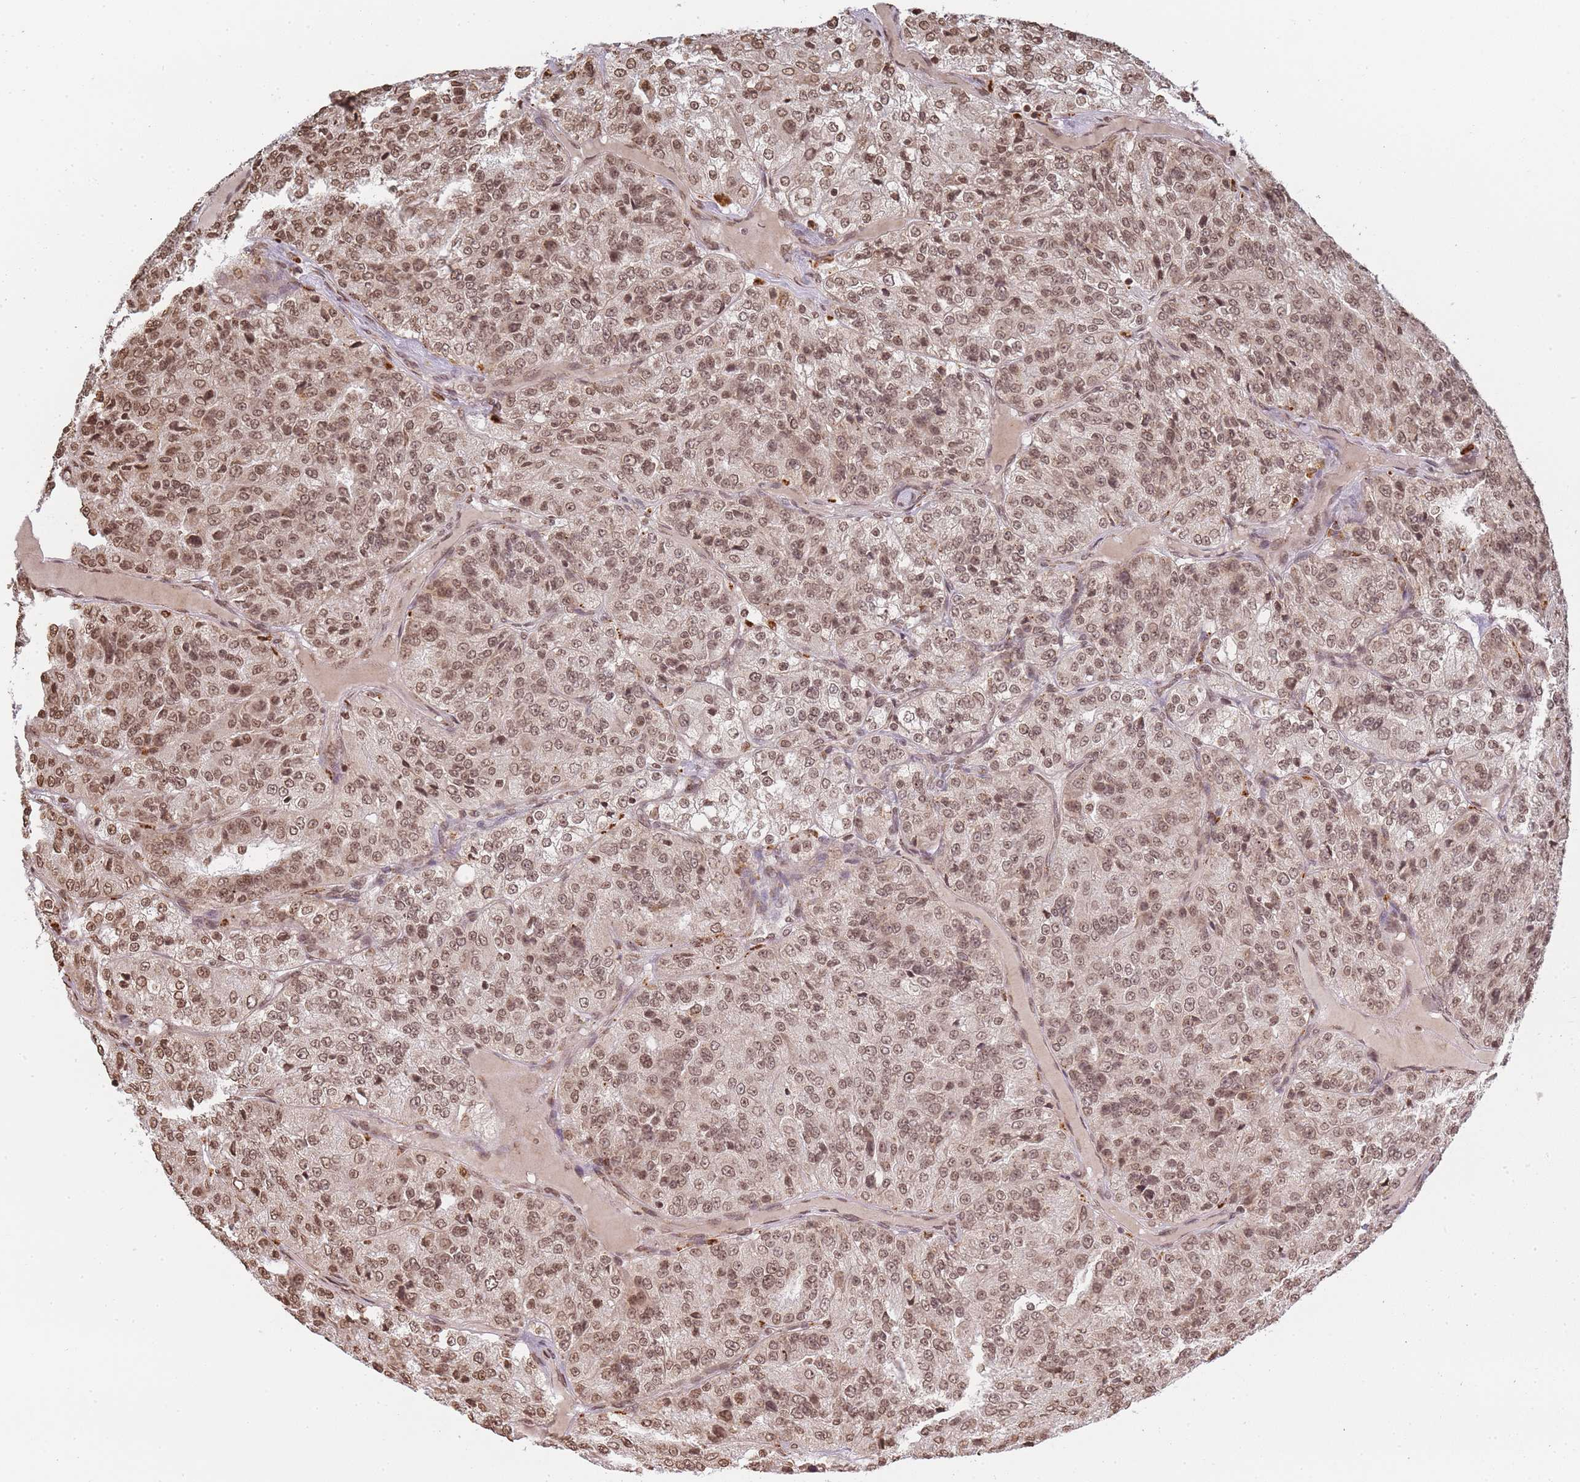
{"staining": {"intensity": "moderate", "quantity": ">75%", "location": "nuclear"}, "tissue": "renal cancer", "cell_type": "Tumor cells", "image_type": "cancer", "snomed": [{"axis": "morphology", "description": "Adenocarcinoma, NOS"}, {"axis": "topography", "description": "Kidney"}], "caption": "Renal cancer stained with a protein marker displays moderate staining in tumor cells.", "gene": "WWTR1", "patient": {"sex": "female", "age": 63}}